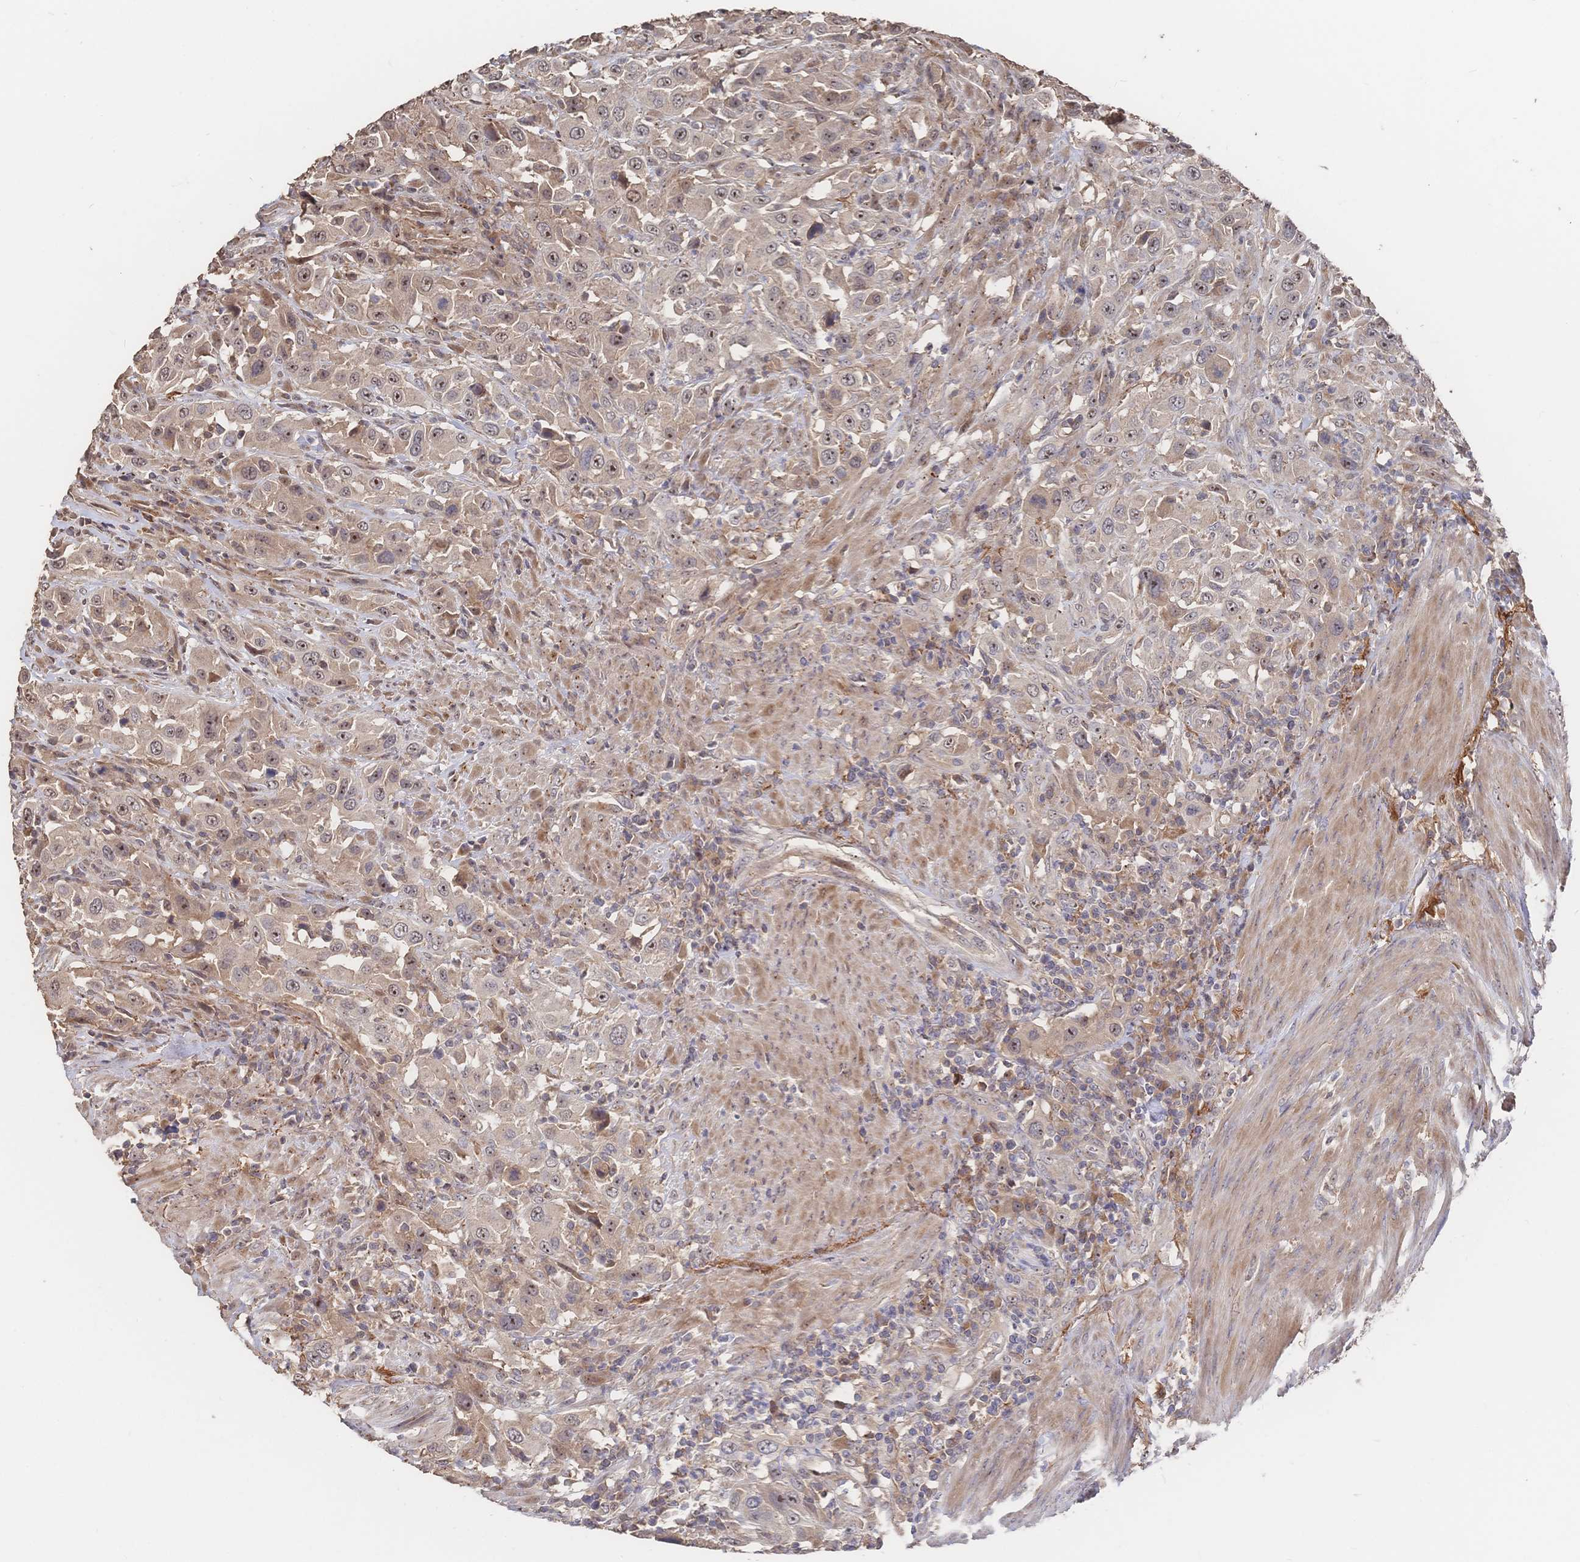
{"staining": {"intensity": "weak", "quantity": ">75%", "location": "cytoplasmic/membranous,nuclear"}, "tissue": "urothelial cancer", "cell_type": "Tumor cells", "image_type": "cancer", "snomed": [{"axis": "morphology", "description": "Urothelial carcinoma, High grade"}, {"axis": "topography", "description": "Urinary bladder"}], "caption": "IHC image of neoplastic tissue: urothelial cancer stained using immunohistochemistry (IHC) exhibits low levels of weak protein expression localized specifically in the cytoplasmic/membranous and nuclear of tumor cells, appearing as a cytoplasmic/membranous and nuclear brown color.", "gene": "DNAJA4", "patient": {"sex": "male", "age": 61}}